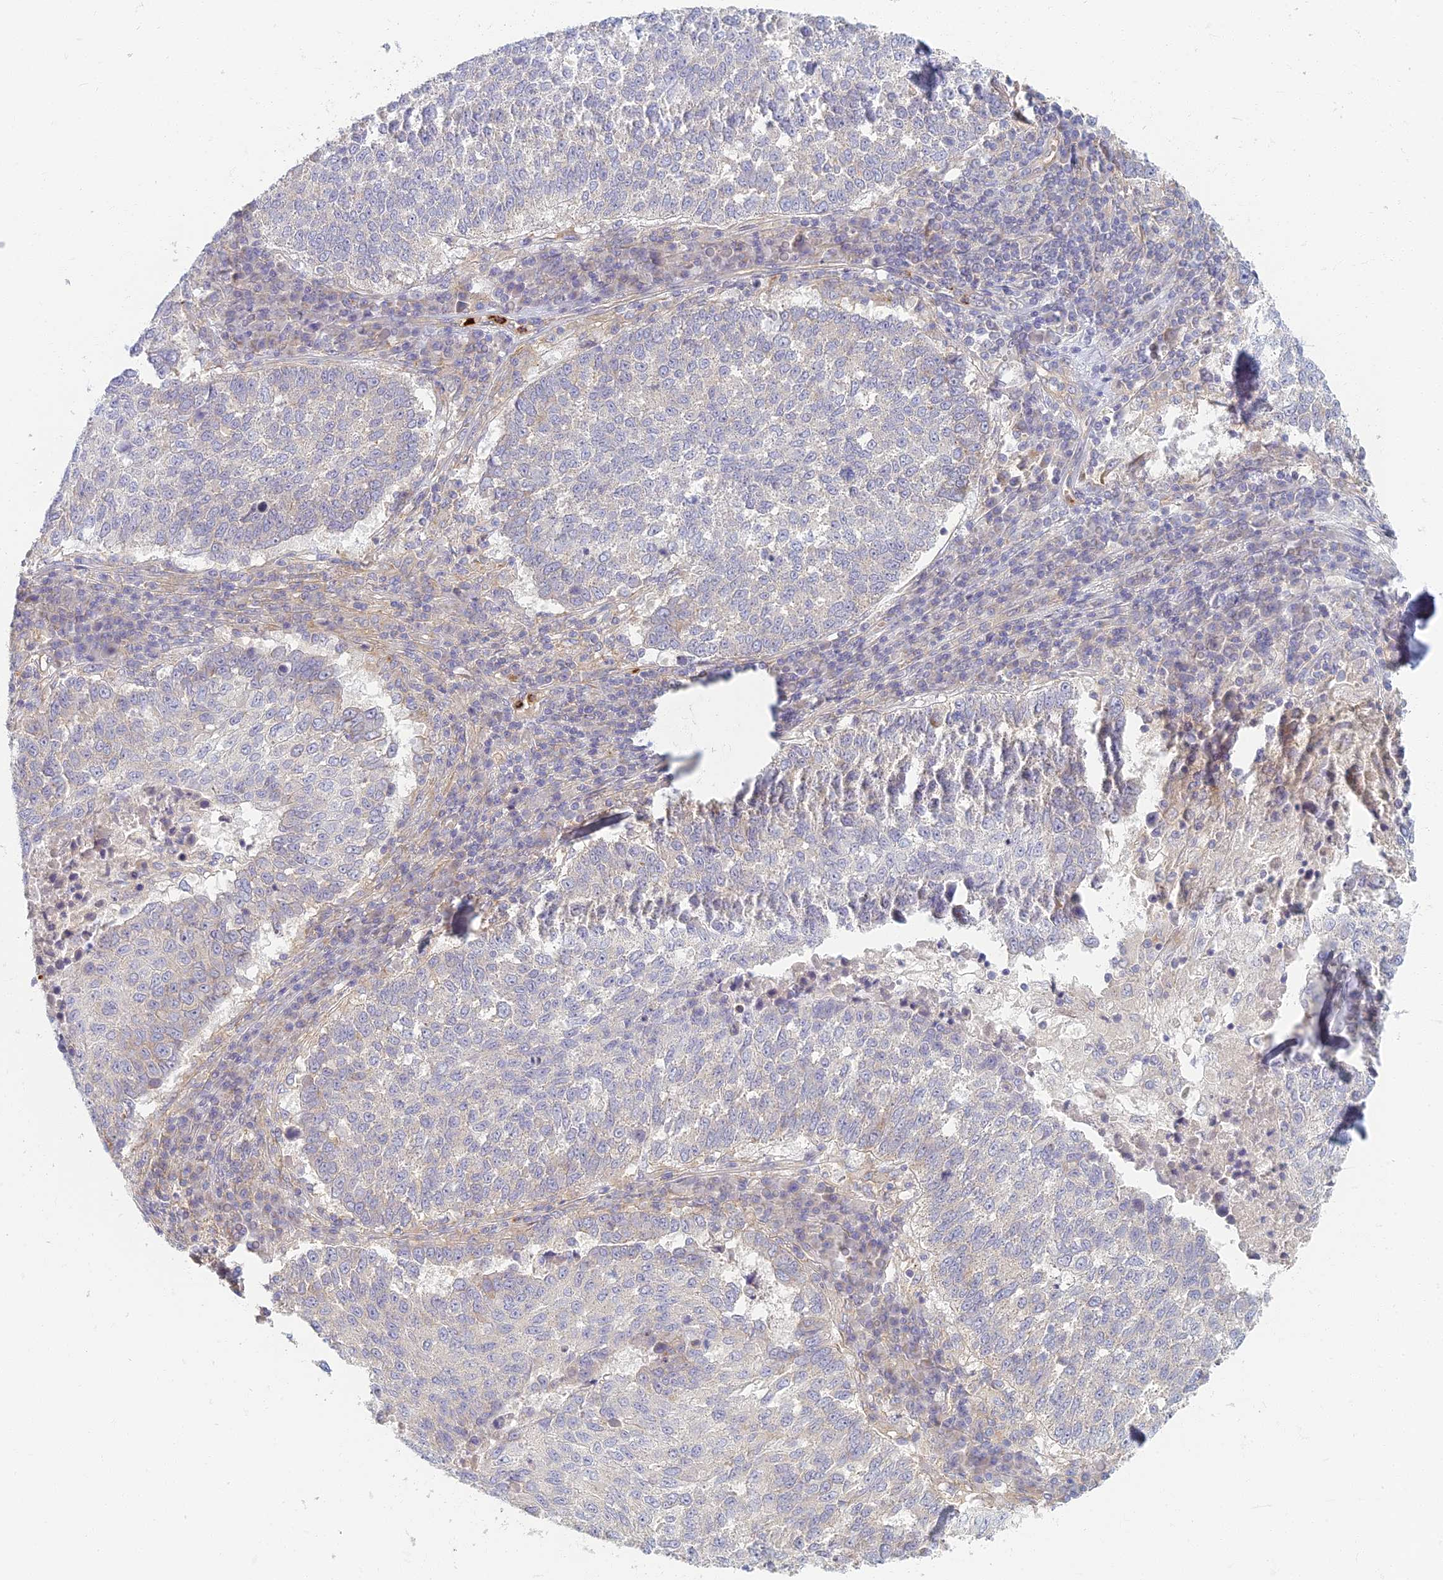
{"staining": {"intensity": "negative", "quantity": "none", "location": "none"}, "tissue": "lung cancer", "cell_type": "Tumor cells", "image_type": "cancer", "snomed": [{"axis": "morphology", "description": "Squamous cell carcinoma, NOS"}, {"axis": "topography", "description": "Lung"}], "caption": "Image shows no significant protein expression in tumor cells of squamous cell carcinoma (lung).", "gene": "PROX2", "patient": {"sex": "male", "age": 73}}